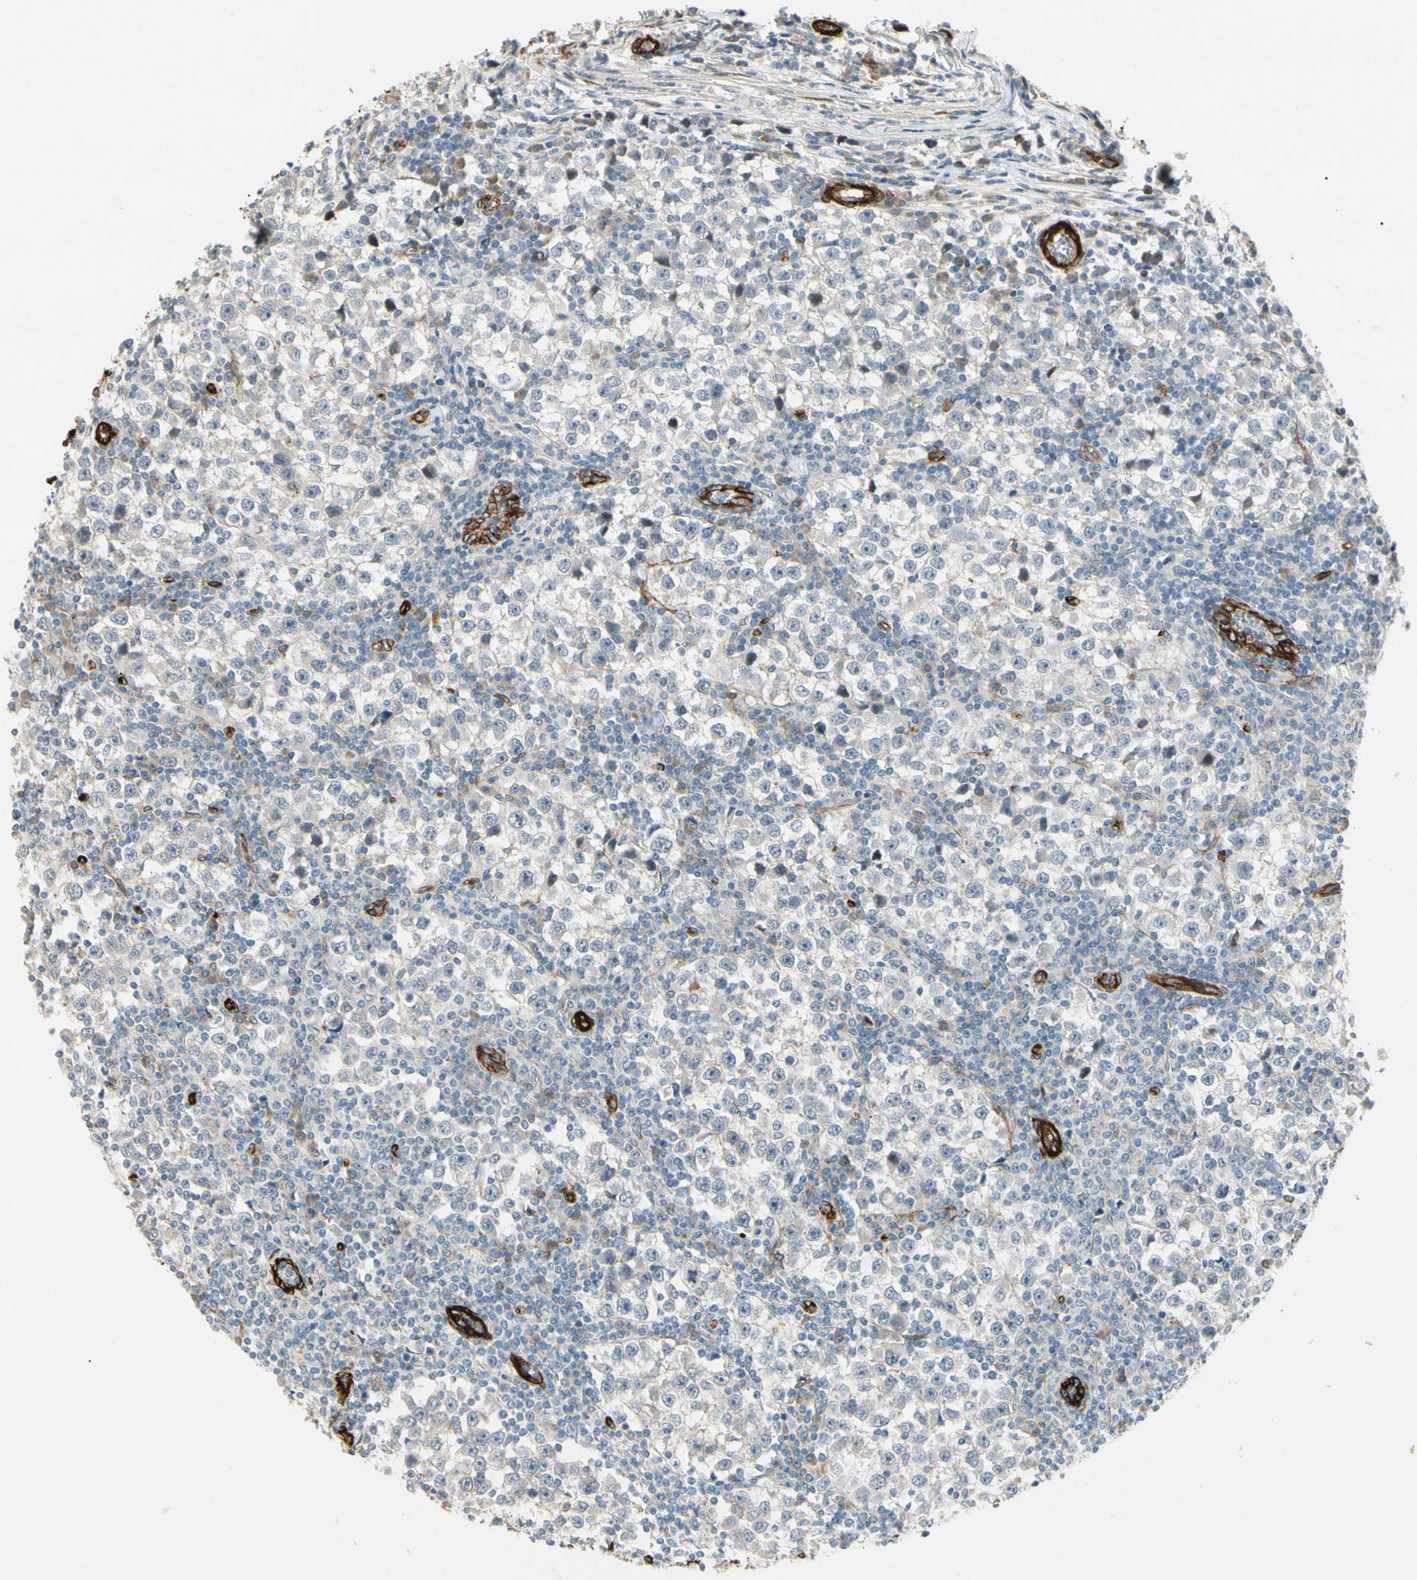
{"staining": {"intensity": "negative", "quantity": "none", "location": "none"}, "tissue": "testis cancer", "cell_type": "Tumor cells", "image_type": "cancer", "snomed": [{"axis": "morphology", "description": "Seminoma, NOS"}, {"axis": "topography", "description": "Testis"}], "caption": "DAB (3,3'-diaminobenzidine) immunohistochemical staining of testis seminoma displays no significant positivity in tumor cells. (IHC, brightfield microscopy, high magnification).", "gene": "MCAM", "patient": {"sex": "male", "age": 65}}